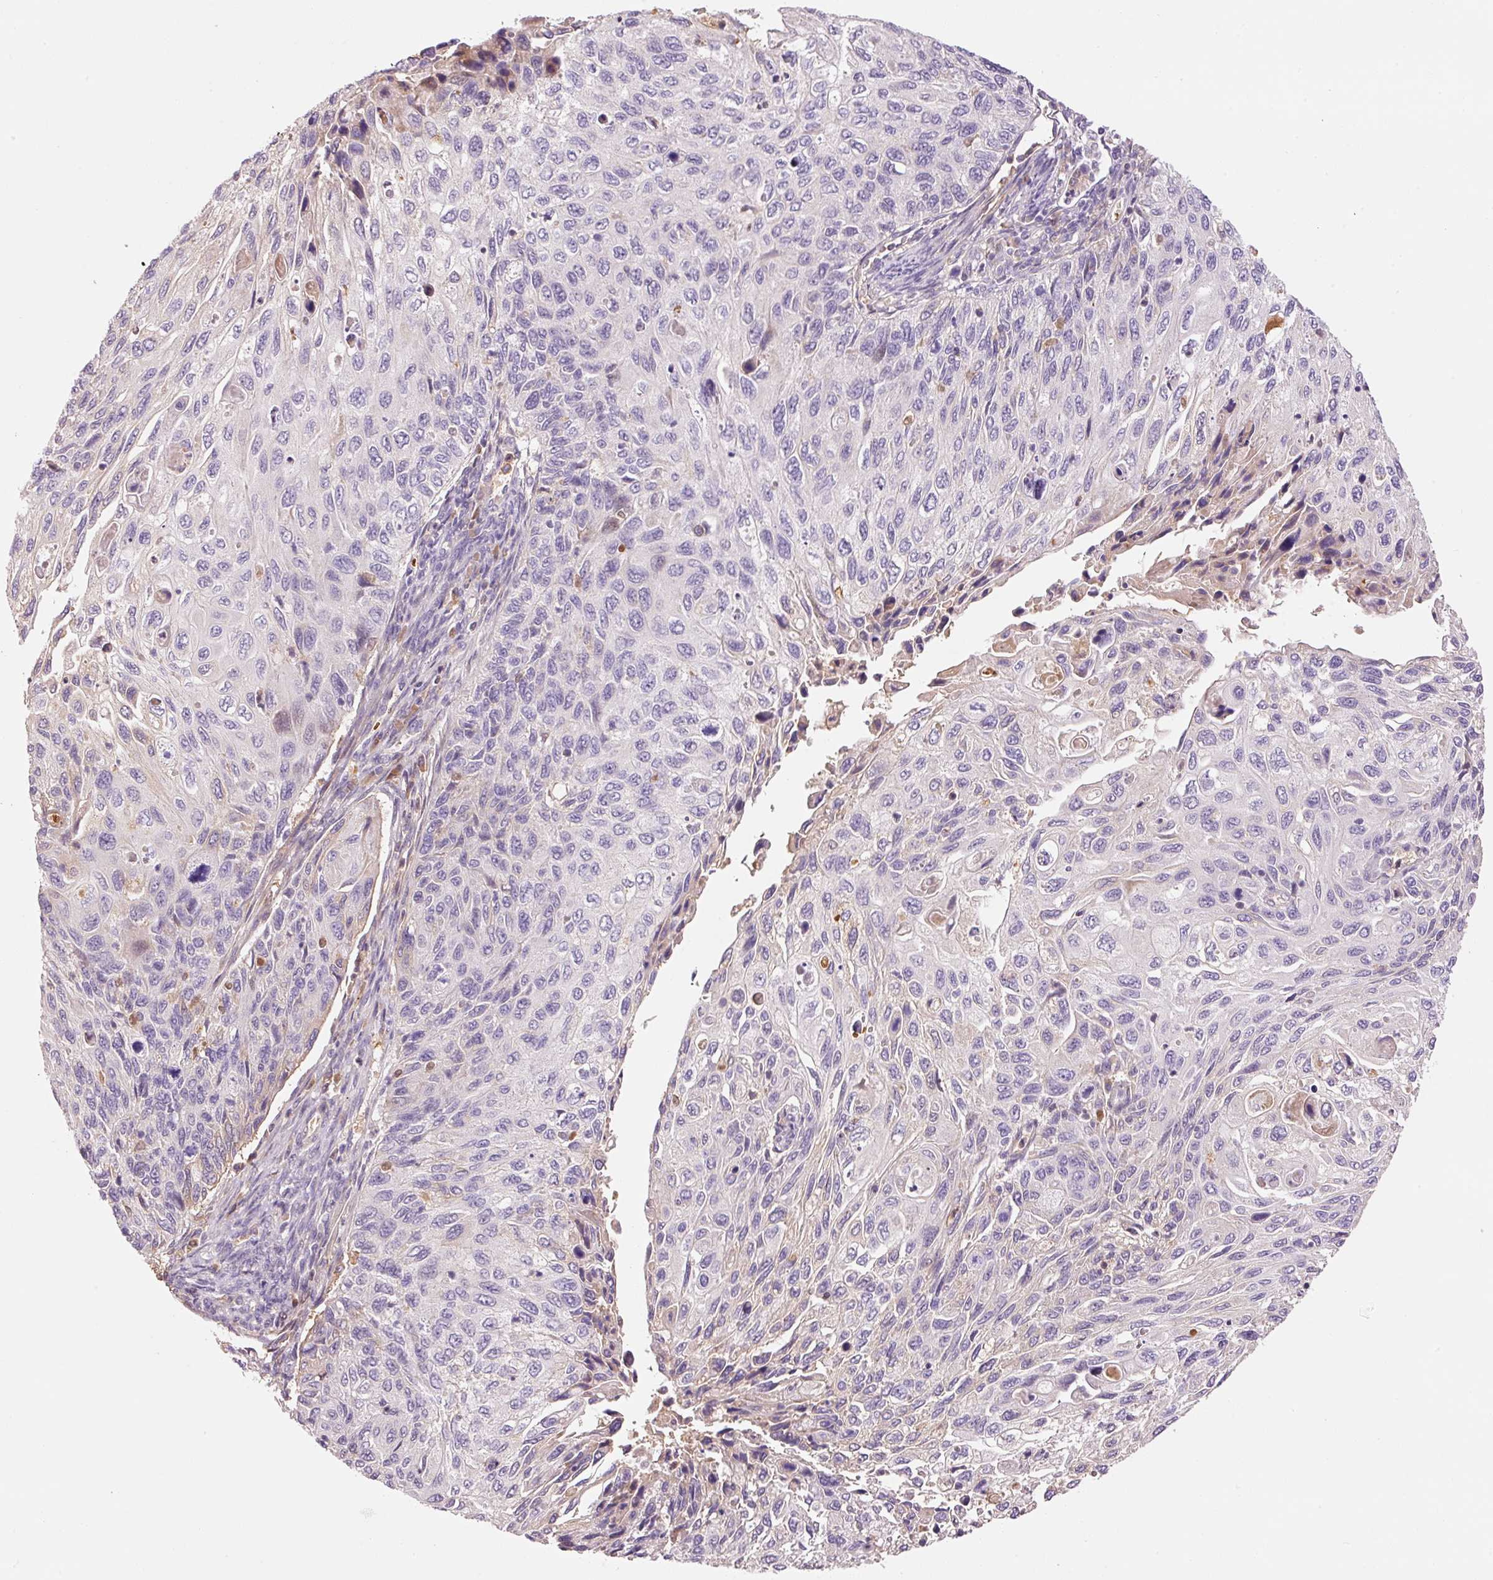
{"staining": {"intensity": "negative", "quantity": "none", "location": "none"}, "tissue": "cervical cancer", "cell_type": "Tumor cells", "image_type": "cancer", "snomed": [{"axis": "morphology", "description": "Squamous cell carcinoma, NOS"}, {"axis": "topography", "description": "Cervix"}], "caption": "Cervical squamous cell carcinoma stained for a protein using immunohistochemistry (IHC) reveals no positivity tumor cells.", "gene": "CMTM8", "patient": {"sex": "female", "age": 70}}